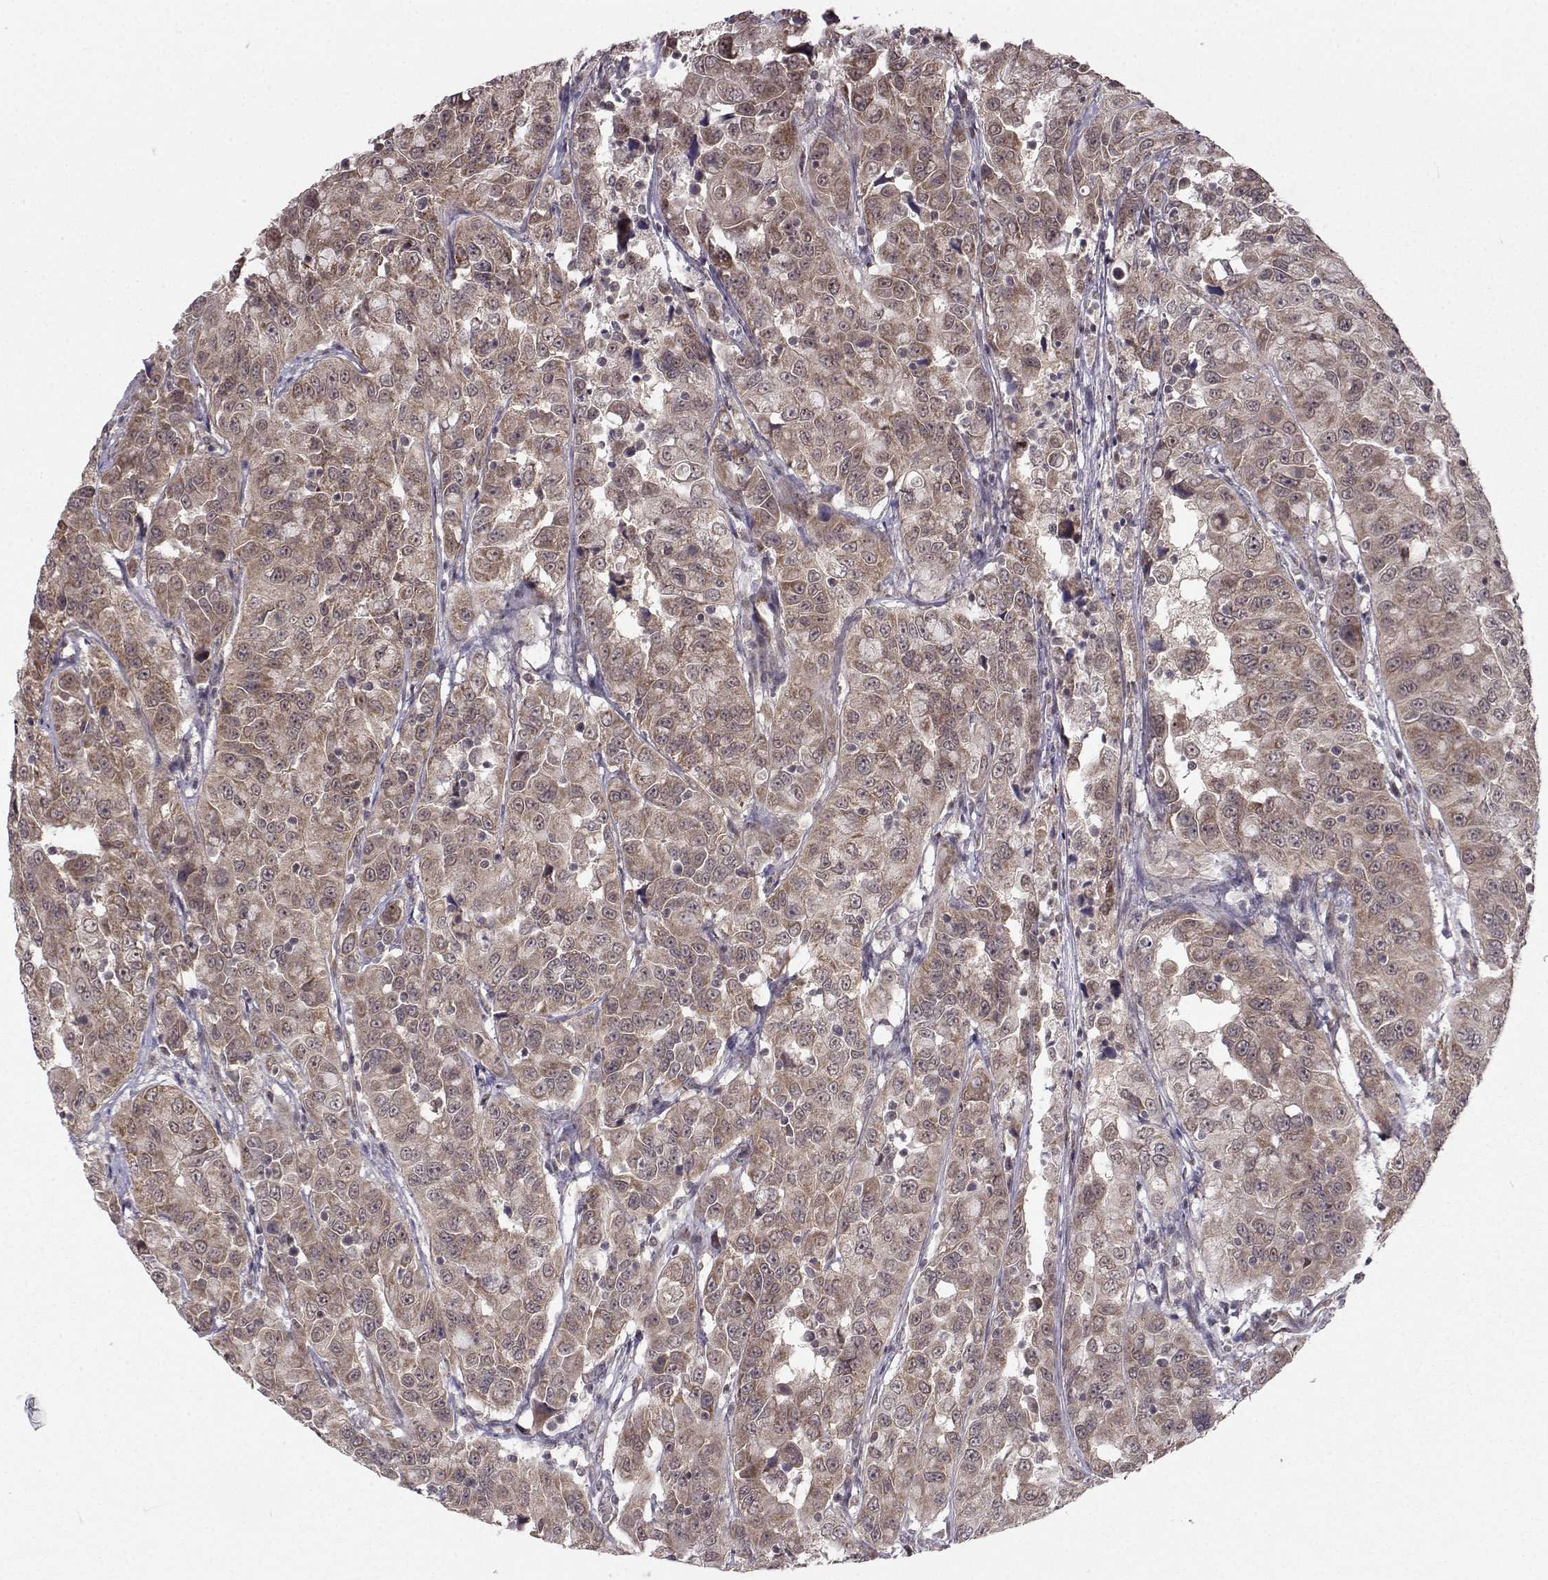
{"staining": {"intensity": "moderate", "quantity": ">75%", "location": "cytoplasmic/membranous"}, "tissue": "urothelial cancer", "cell_type": "Tumor cells", "image_type": "cancer", "snomed": [{"axis": "morphology", "description": "Urothelial carcinoma, NOS"}, {"axis": "morphology", "description": "Urothelial carcinoma, High grade"}, {"axis": "topography", "description": "Urinary bladder"}], "caption": "Immunohistochemistry (IHC) photomicrograph of neoplastic tissue: human urothelial cancer stained using immunohistochemistry demonstrates medium levels of moderate protein expression localized specifically in the cytoplasmic/membranous of tumor cells, appearing as a cytoplasmic/membranous brown color.", "gene": "PKN2", "patient": {"sex": "female", "age": 73}}